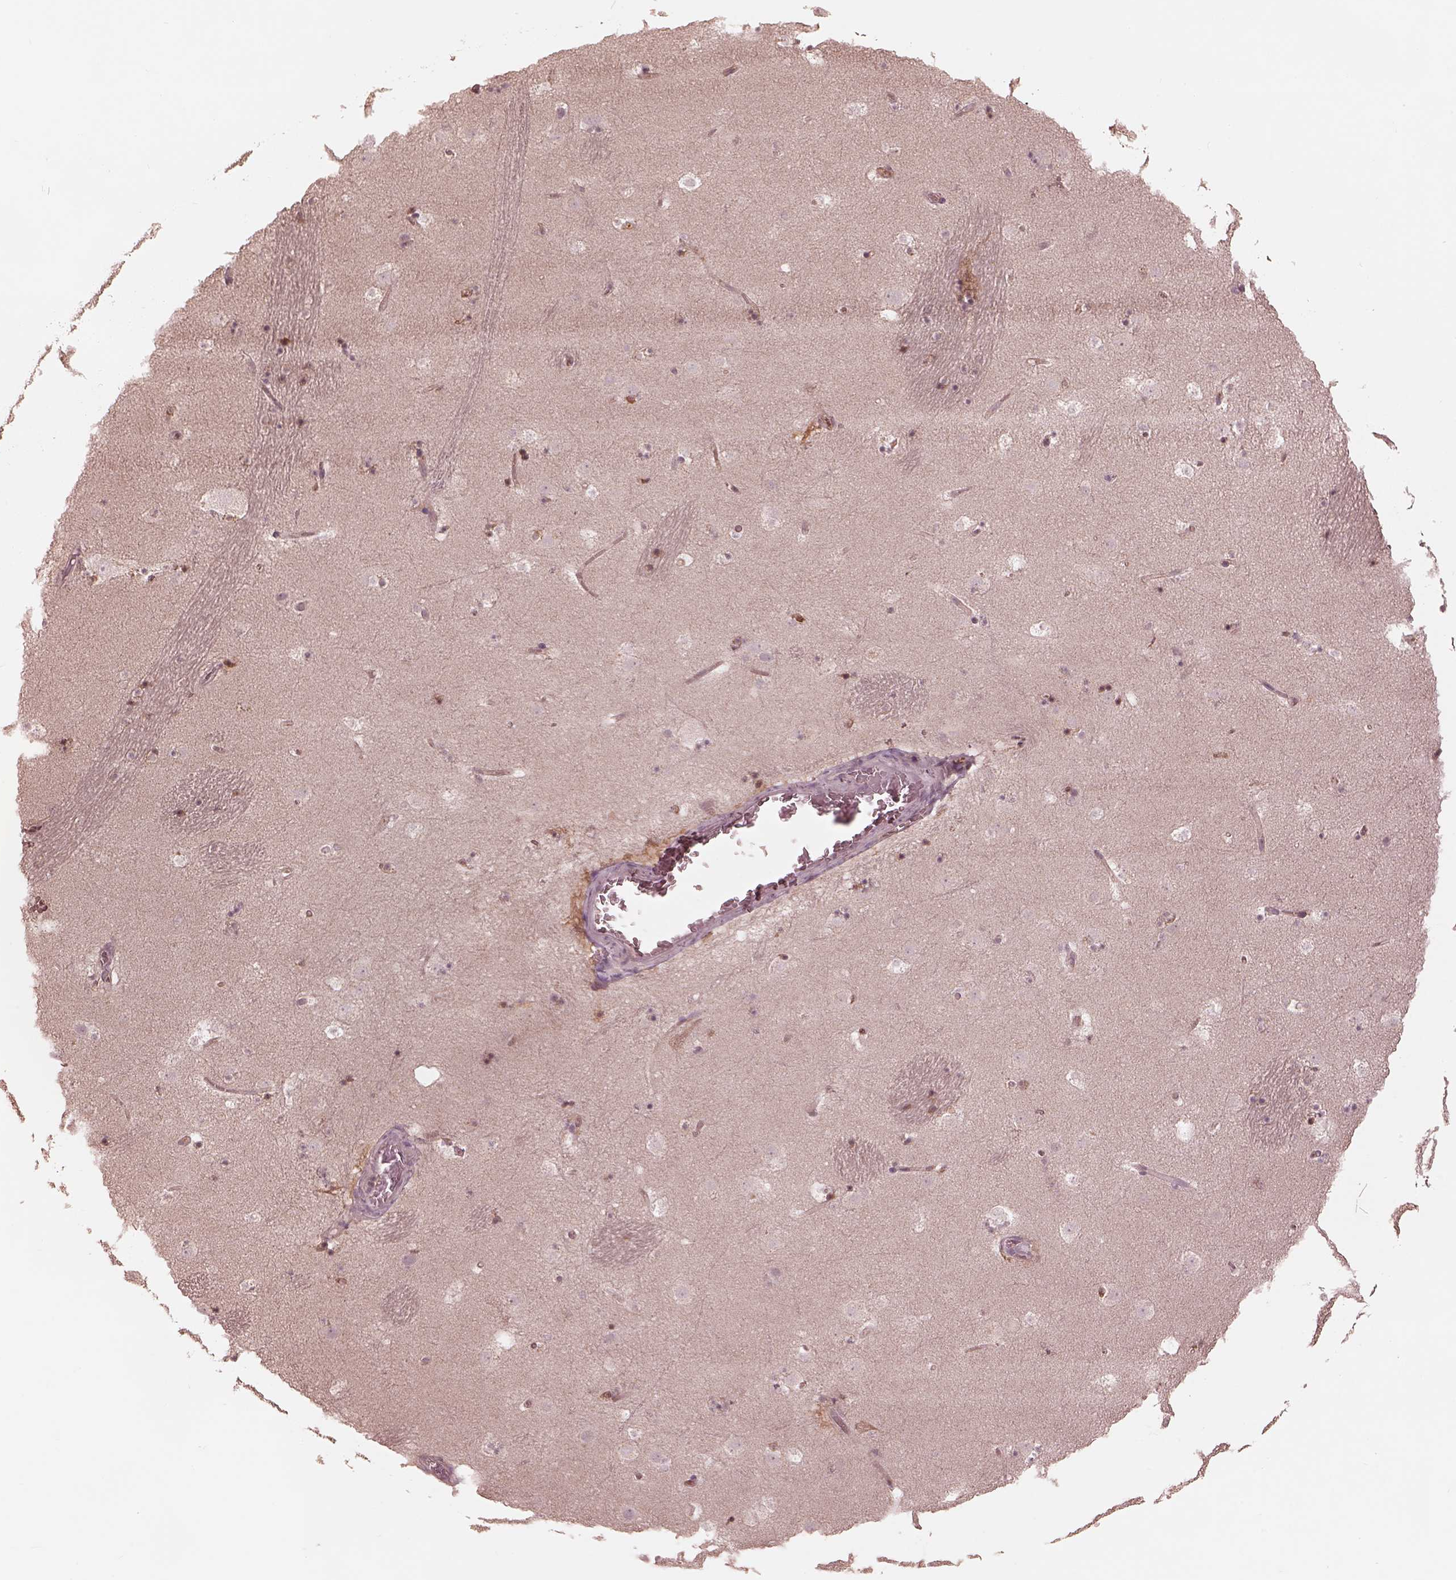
{"staining": {"intensity": "weak", "quantity": "<25%", "location": "cytoplasmic/membranous,nuclear"}, "tissue": "caudate", "cell_type": "Glial cells", "image_type": "normal", "snomed": [{"axis": "morphology", "description": "Normal tissue, NOS"}, {"axis": "topography", "description": "Lateral ventricle wall"}], "caption": "This is a photomicrograph of immunohistochemistry (IHC) staining of benign caudate, which shows no expression in glial cells.", "gene": "TF", "patient": {"sex": "male", "age": 37}}